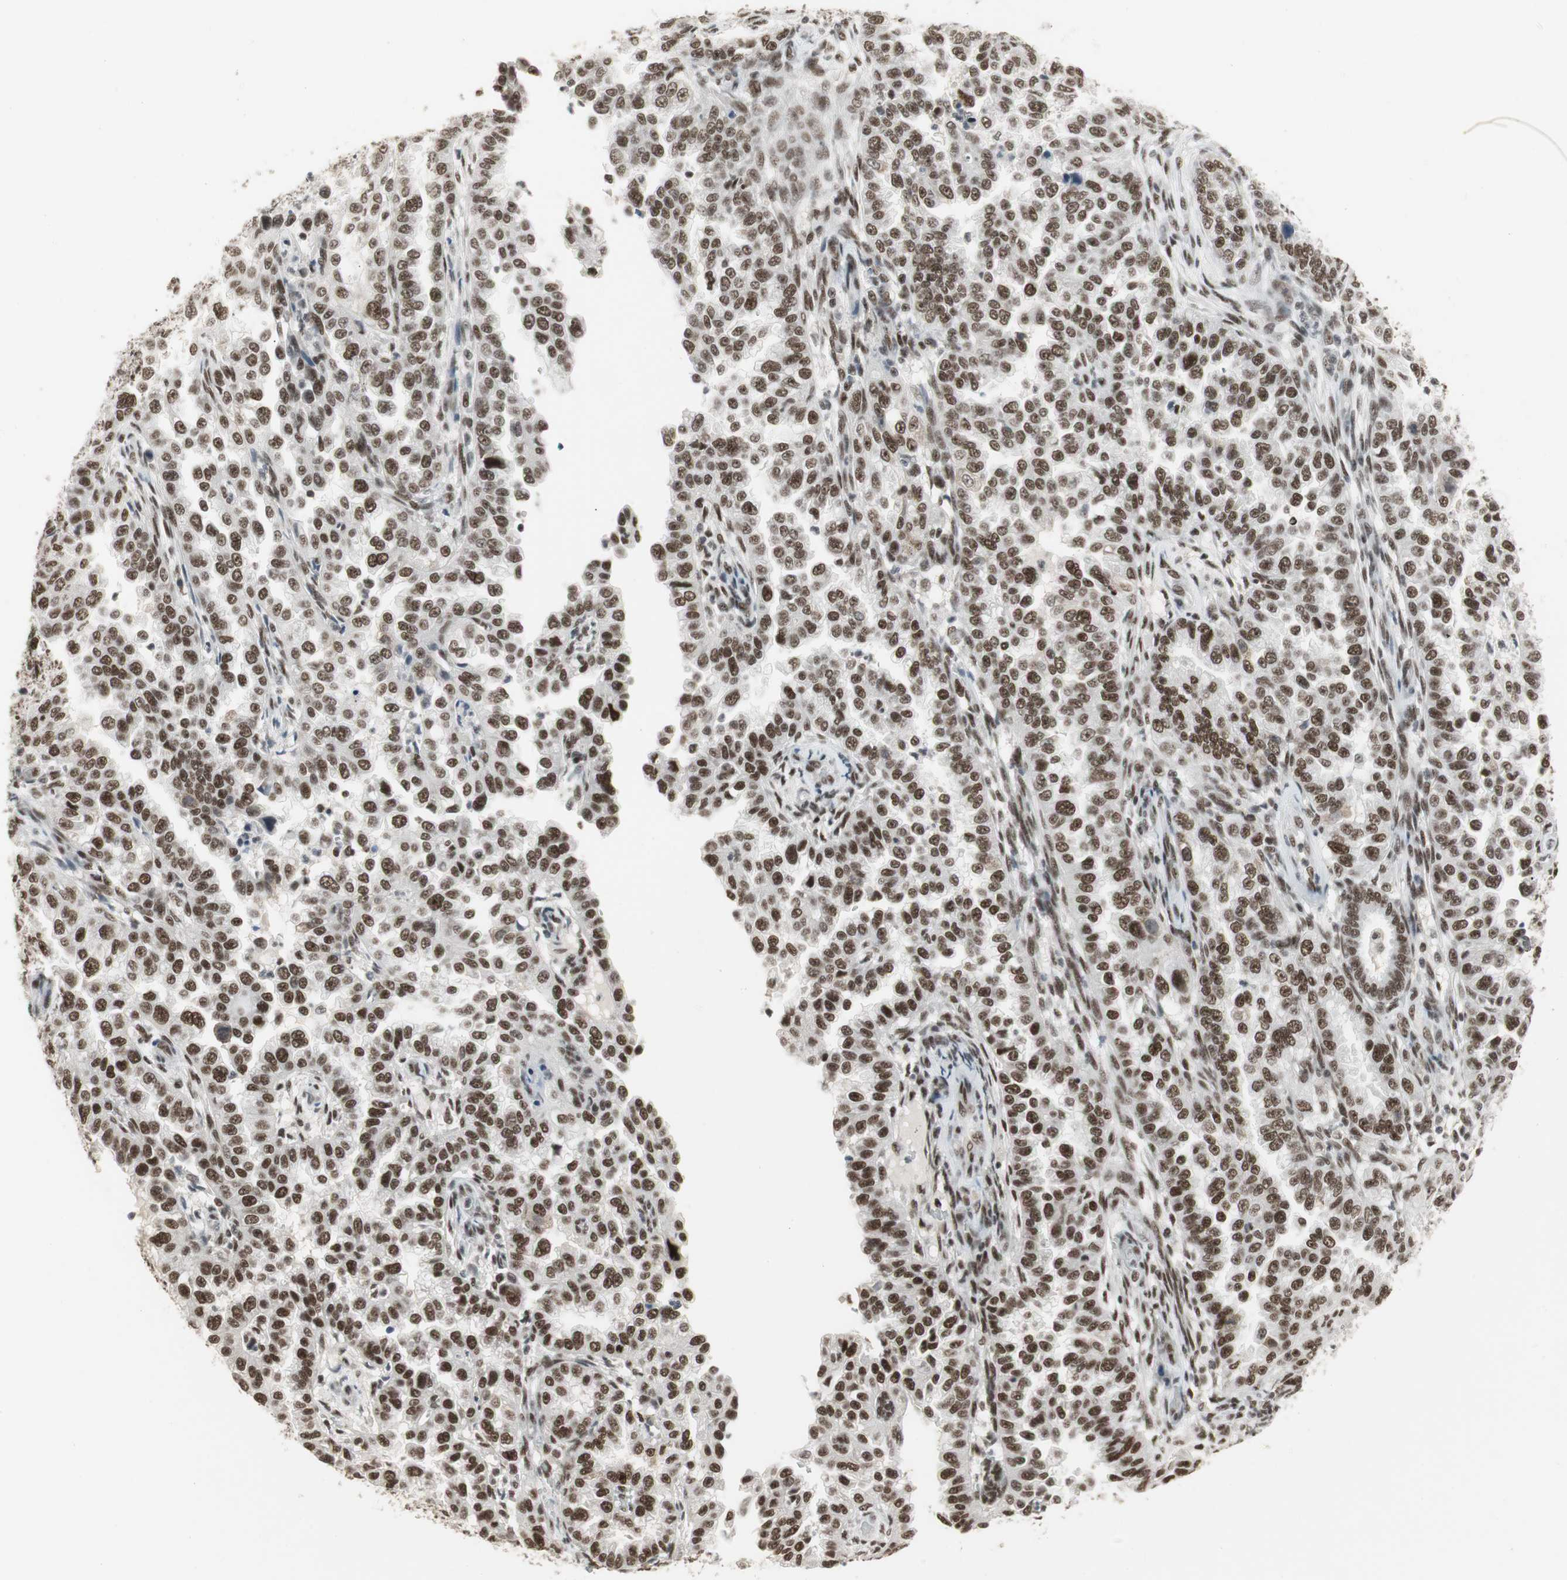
{"staining": {"intensity": "strong", "quantity": ">75%", "location": "nuclear"}, "tissue": "endometrial cancer", "cell_type": "Tumor cells", "image_type": "cancer", "snomed": [{"axis": "morphology", "description": "Adenocarcinoma, NOS"}, {"axis": "topography", "description": "Endometrium"}], "caption": "An immunohistochemistry image of tumor tissue is shown. Protein staining in brown highlights strong nuclear positivity in endometrial cancer within tumor cells.", "gene": "RTF1", "patient": {"sex": "female", "age": 85}}